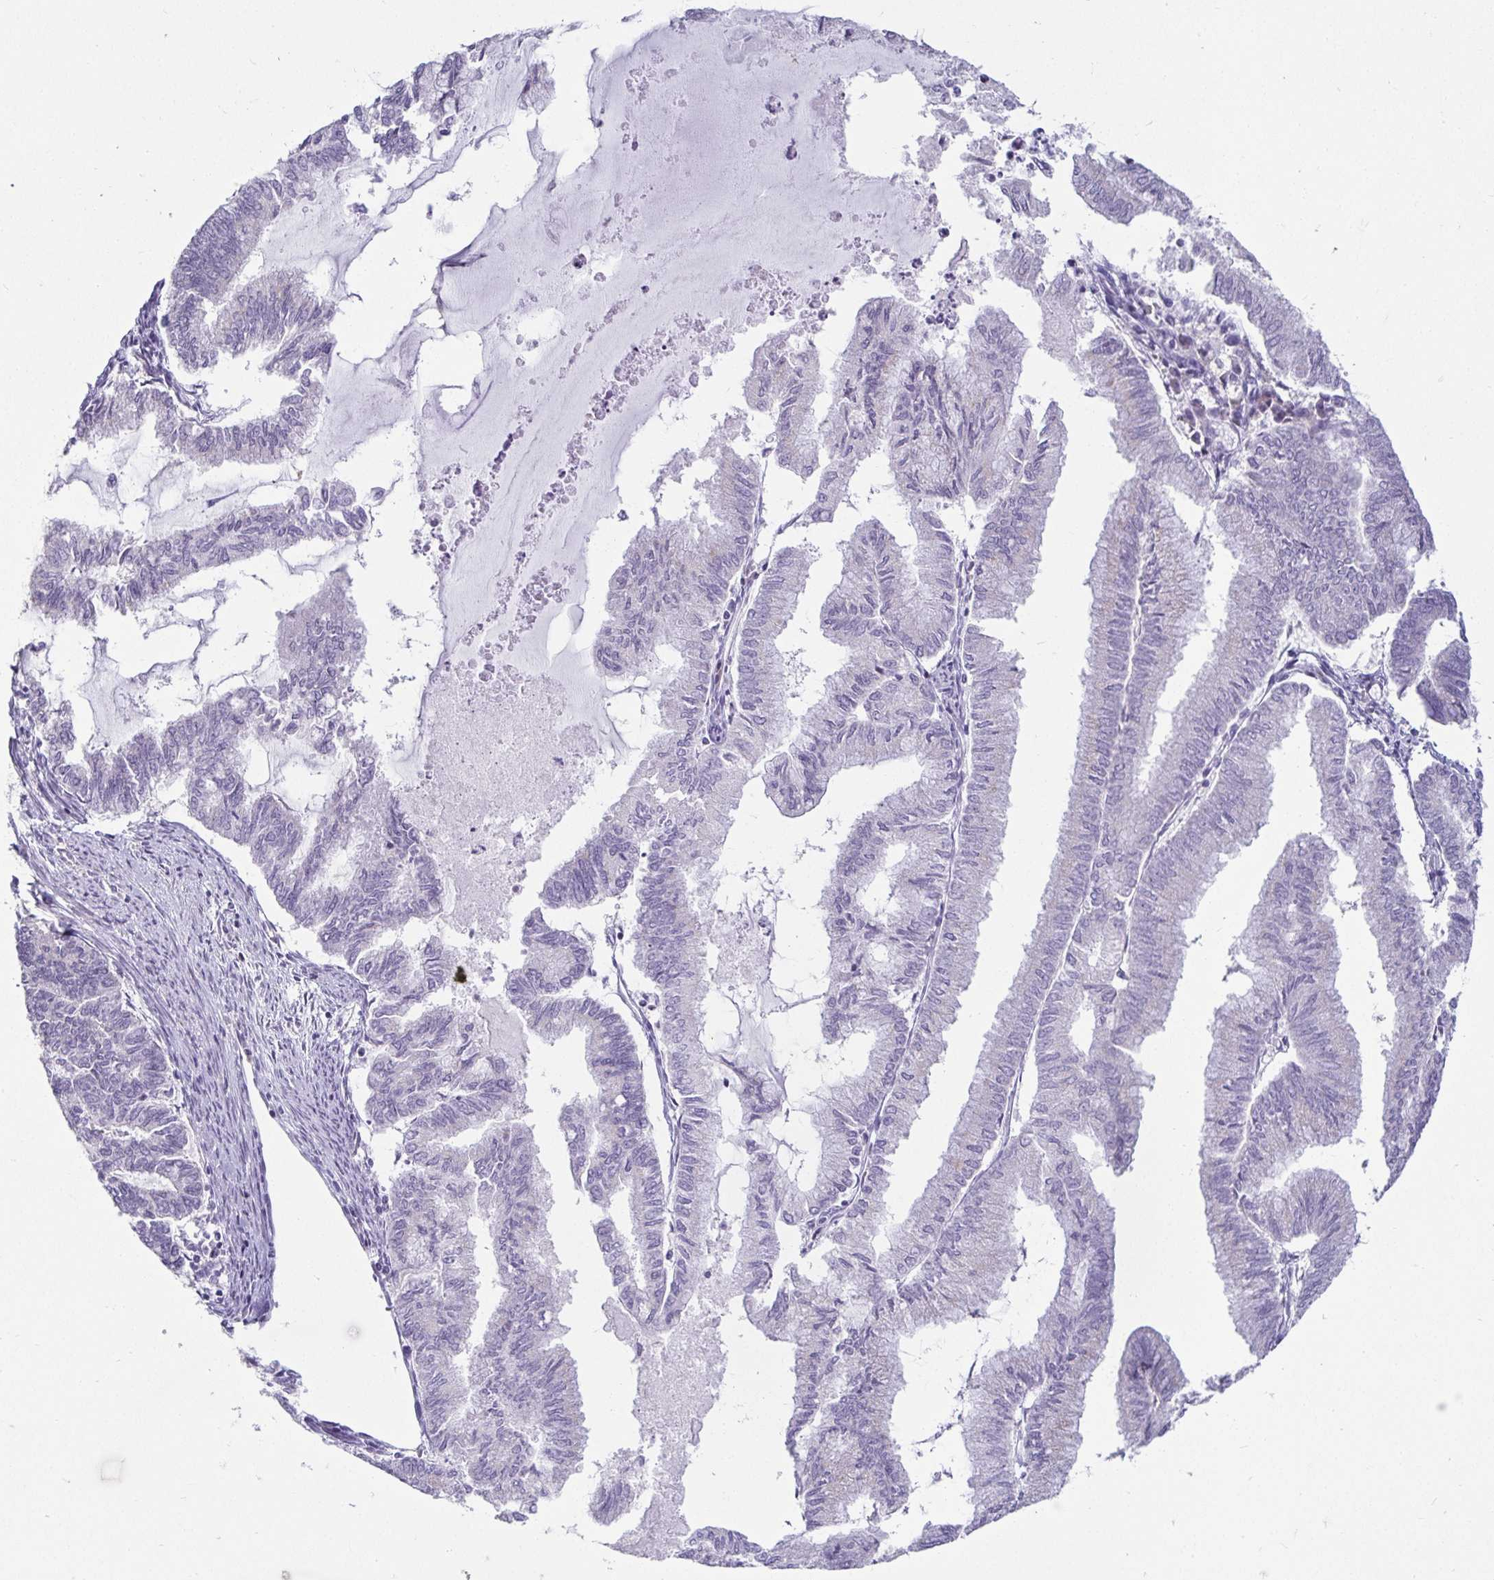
{"staining": {"intensity": "negative", "quantity": "none", "location": "none"}, "tissue": "endometrial cancer", "cell_type": "Tumor cells", "image_type": "cancer", "snomed": [{"axis": "morphology", "description": "Adenocarcinoma, NOS"}, {"axis": "topography", "description": "Endometrium"}], "caption": "Tumor cells show no significant protein positivity in endometrial adenocarcinoma.", "gene": "CR2", "patient": {"sex": "female", "age": 79}}